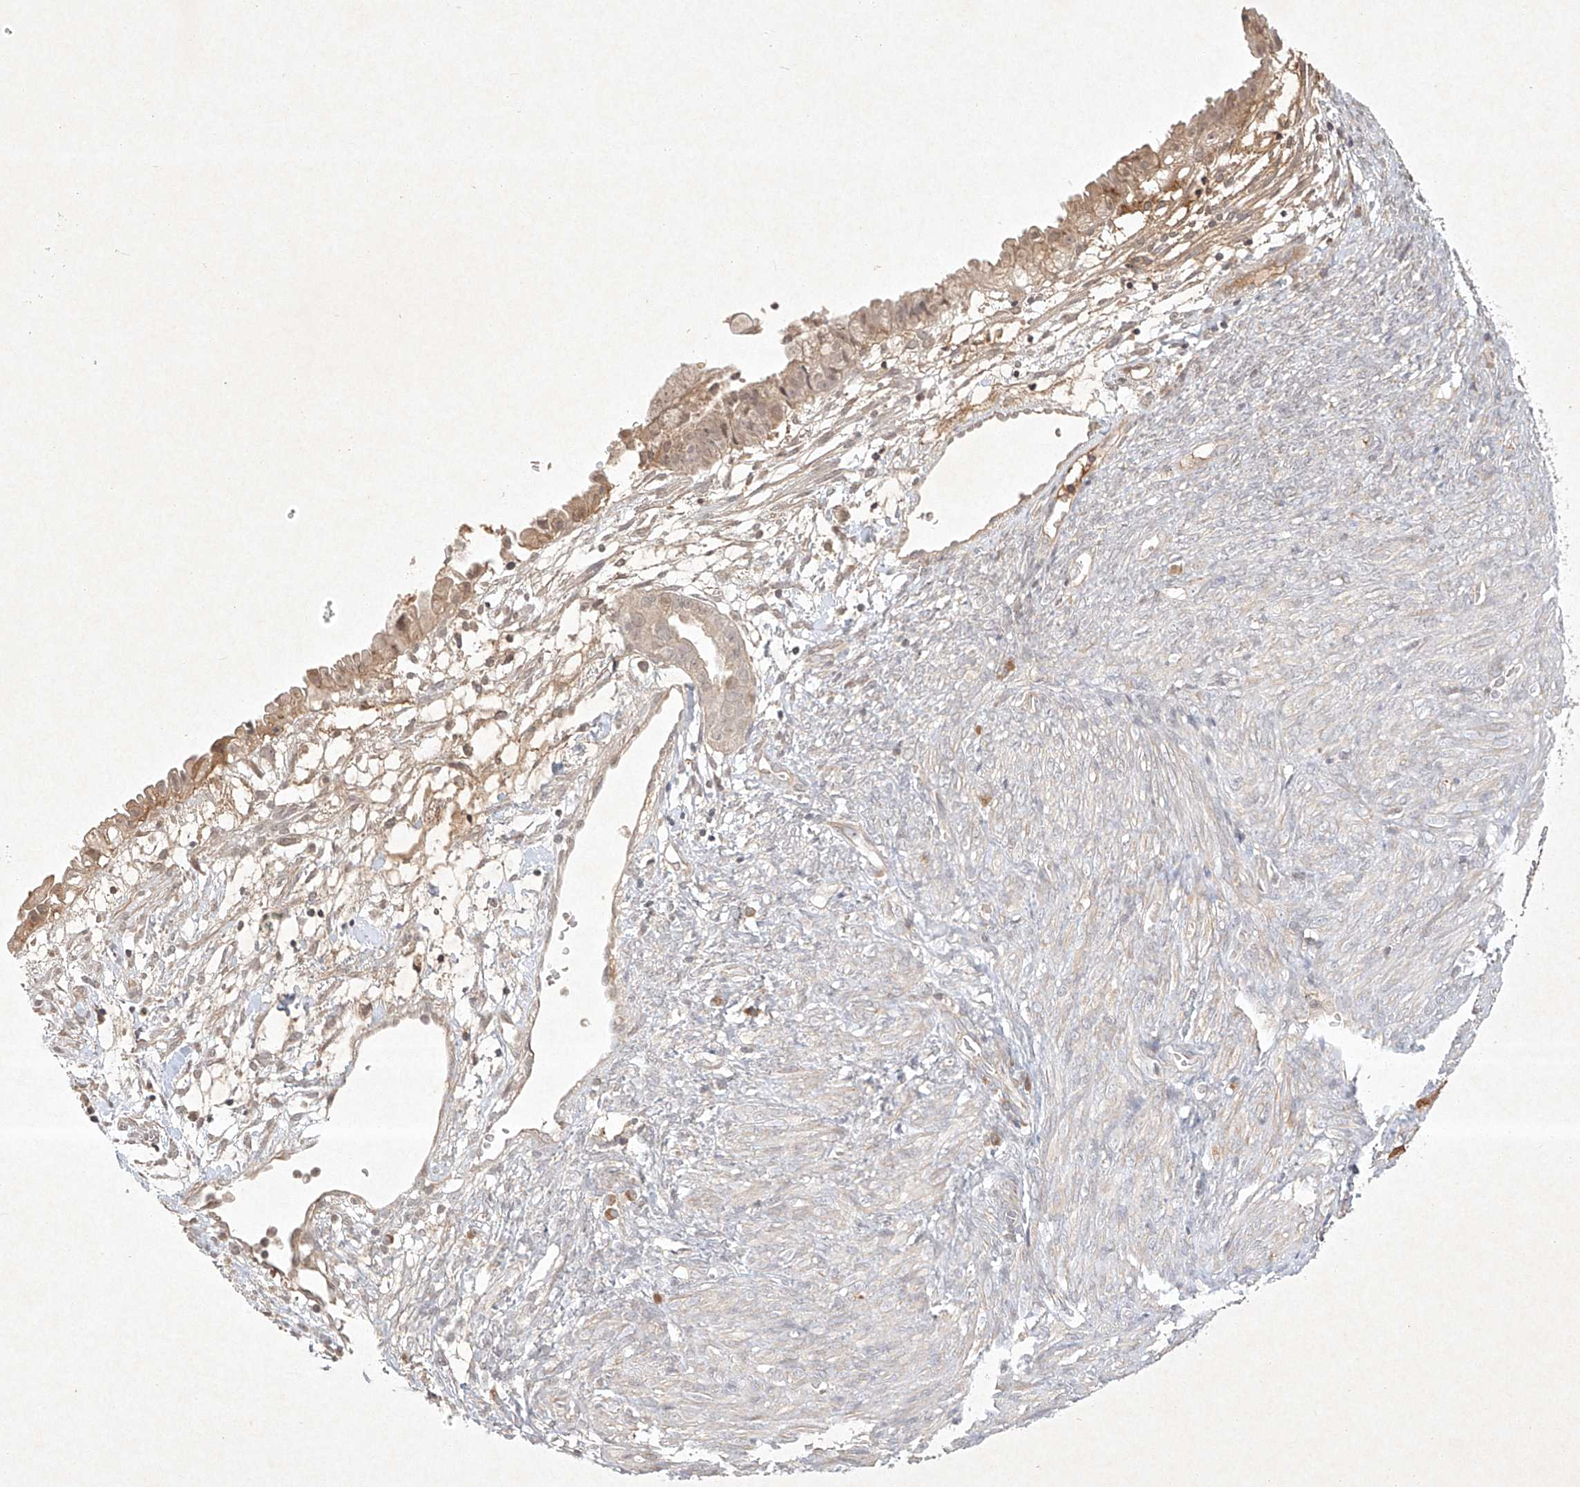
{"staining": {"intensity": "weak", "quantity": "25%-75%", "location": "cytoplasmic/membranous"}, "tissue": "cervical cancer", "cell_type": "Tumor cells", "image_type": "cancer", "snomed": [{"axis": "morphology", "description": "Normal tissue, NOS"}, {"axis": "morphology", "description": "Adenocarcinoma, NOS"}, {"axis": "topography", "description": "Cervix"}, {"axis": "topography", "description": "Endometrium"}], "caption": "Weak cytoplasmic/membranous protein expression is present in approximately 25%-75% of tumor cells in cervical cancer.", "gene": "BTRC", "patient": {"sex": "female", "age": 86}}